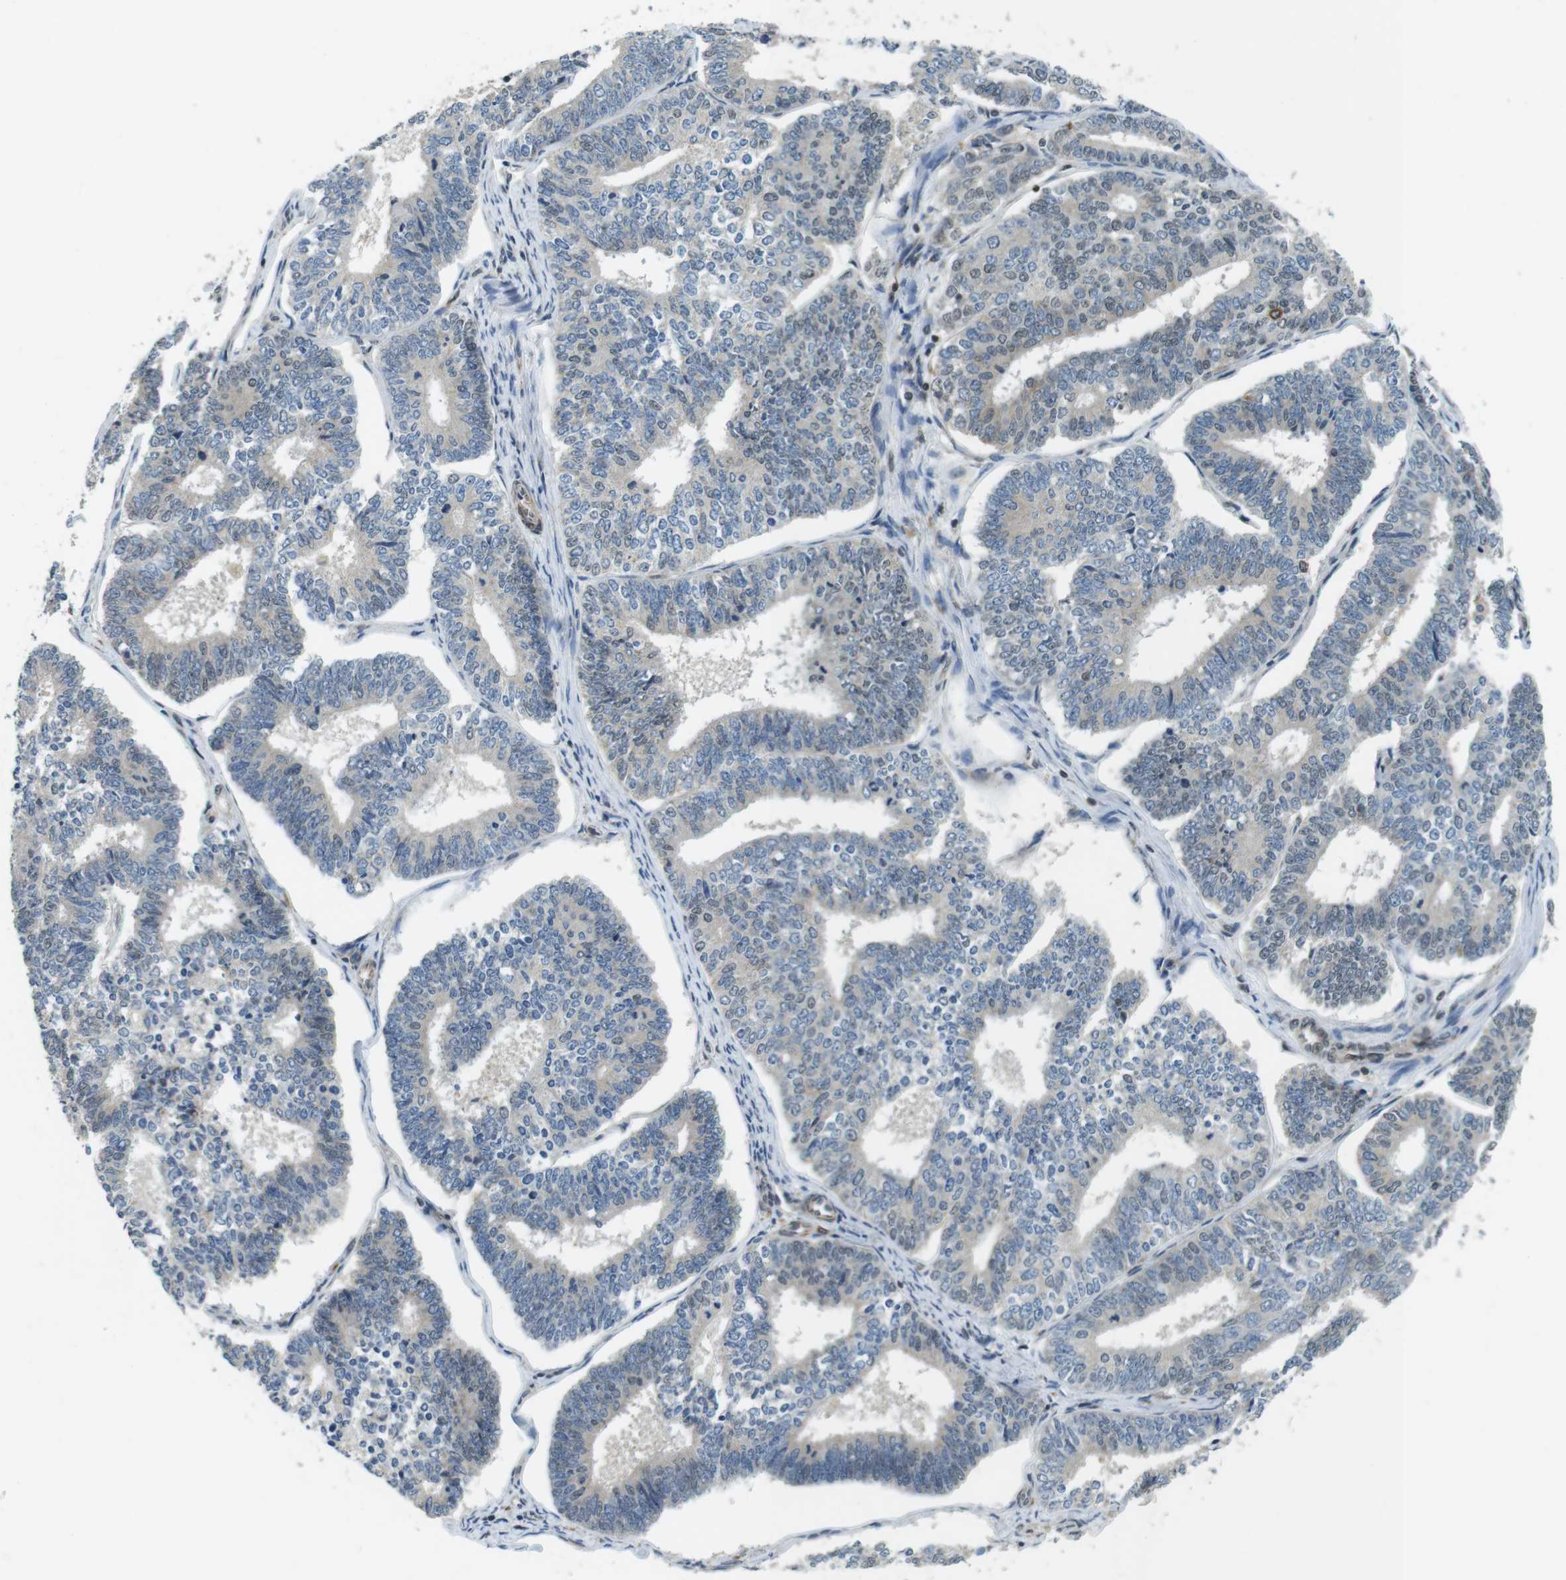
{"staining": {"intensity": "negative", "quantity": "none", "location": "none"}, "tissue": "endometrial cancer", "cell_type": "Tumor cells", "image_type": "cancer", "snomed": [{"axis": "morphology", "description": "Adenocarcinoma, NOS"}, {"axis": "topography", "description": "Endometrium"}], "caption": "Tumor cells are negative for protein expression in human endometrial adenocarcinoma.", "gene": "BRD4", "patient": {"sex": "female", "age": 70}}